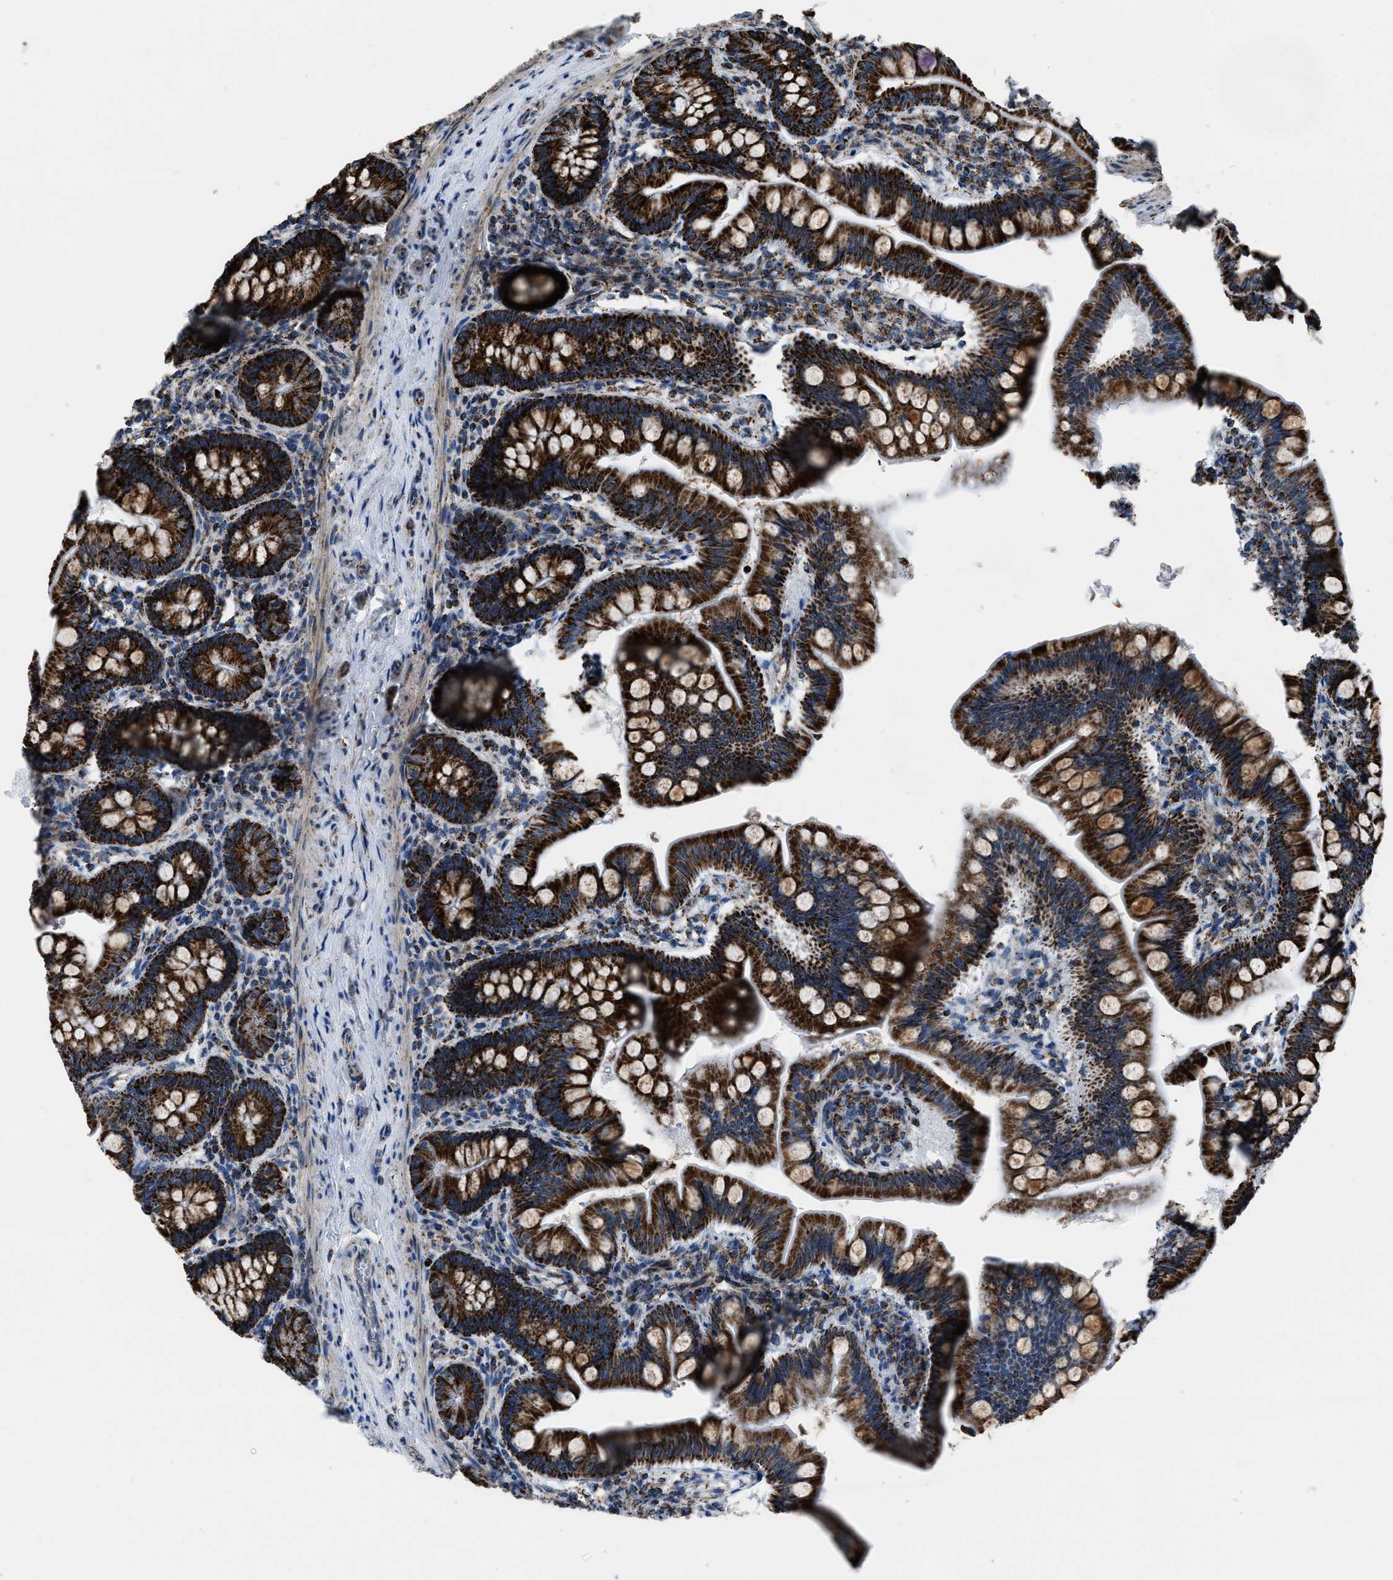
{"staining": {"intensity": "strong", "quantity": ">75%", "location": "cytoplasmic/membranous"}, "tissue": "small intestine", "cell_type": "Glandular cells", "image_type": "normal", "snomed": [{"axis": "morphology", "description": "Normal tissue, NOS"}, {"axis": "topography", "description": "Small intestine"}], "caption": "Unremarkable small intestine was stained to show a protein in brown. There is high levels of strong cytoplasmic/membranous positivity in about >75% of glandular cells. Using DAB (3,3'-diaminobenzidine) (brown) and hematoxylin (blue) stains, captured at high magnification using brightfield microscopy.", "gene": "NSD3", "patient": {"sex": "male", "age": 7}}